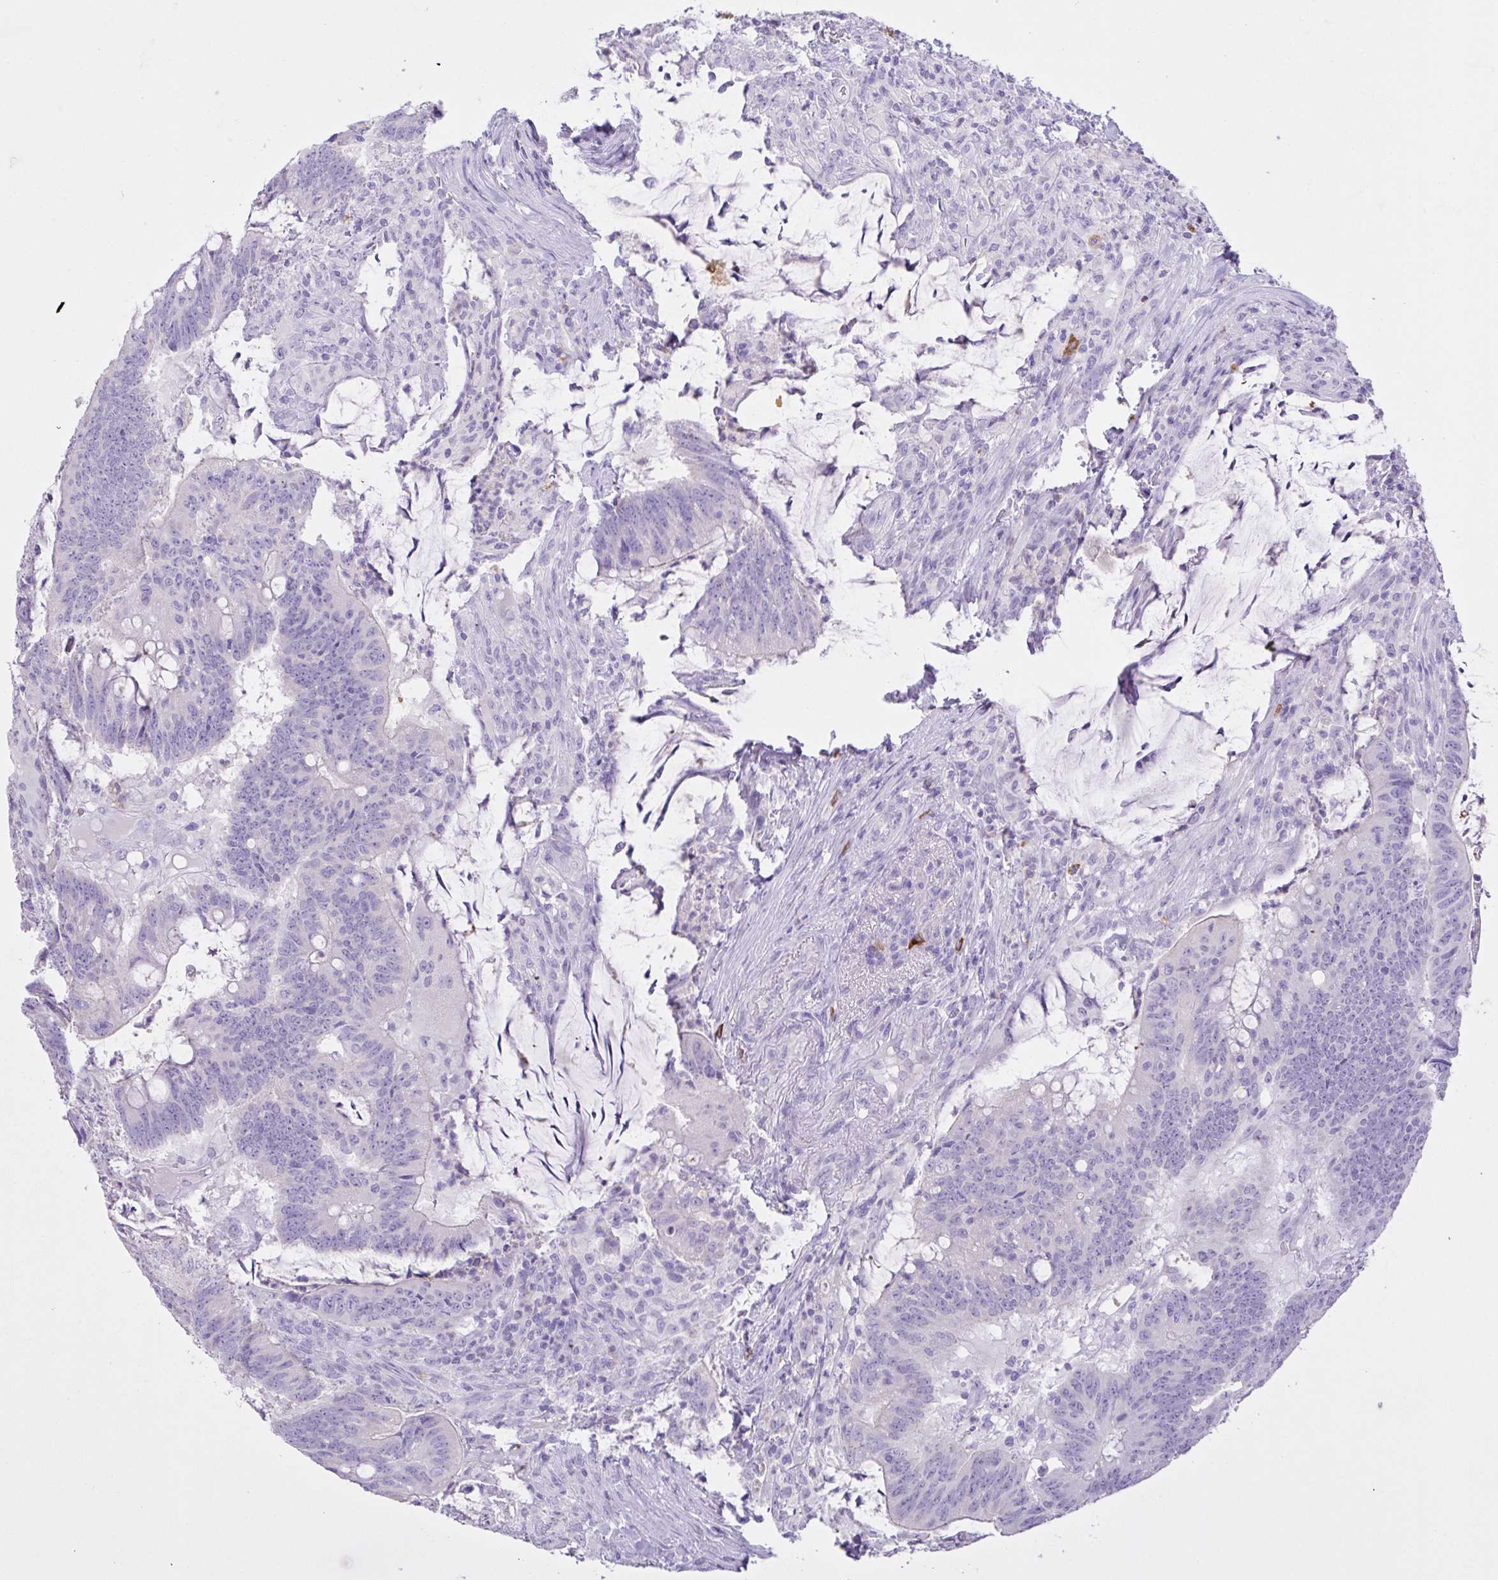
{"staining": {"intensity": "negative", "quantity": "none", "location": "none"}, "tissue": "colorectal cancer", "cell_type": "Tumor cells", "image_type": "cancer", "snomed": [{"axis": "morphology", "description": "Adenocarcinoma, NOS"}, {"axis": "topography", "description": "Colon"}], "caption": "An image of human colorectal cancer is negative for staining in tumor cells.", "gene": "CST11", "patient": {"sex": "female", "age": 87}}